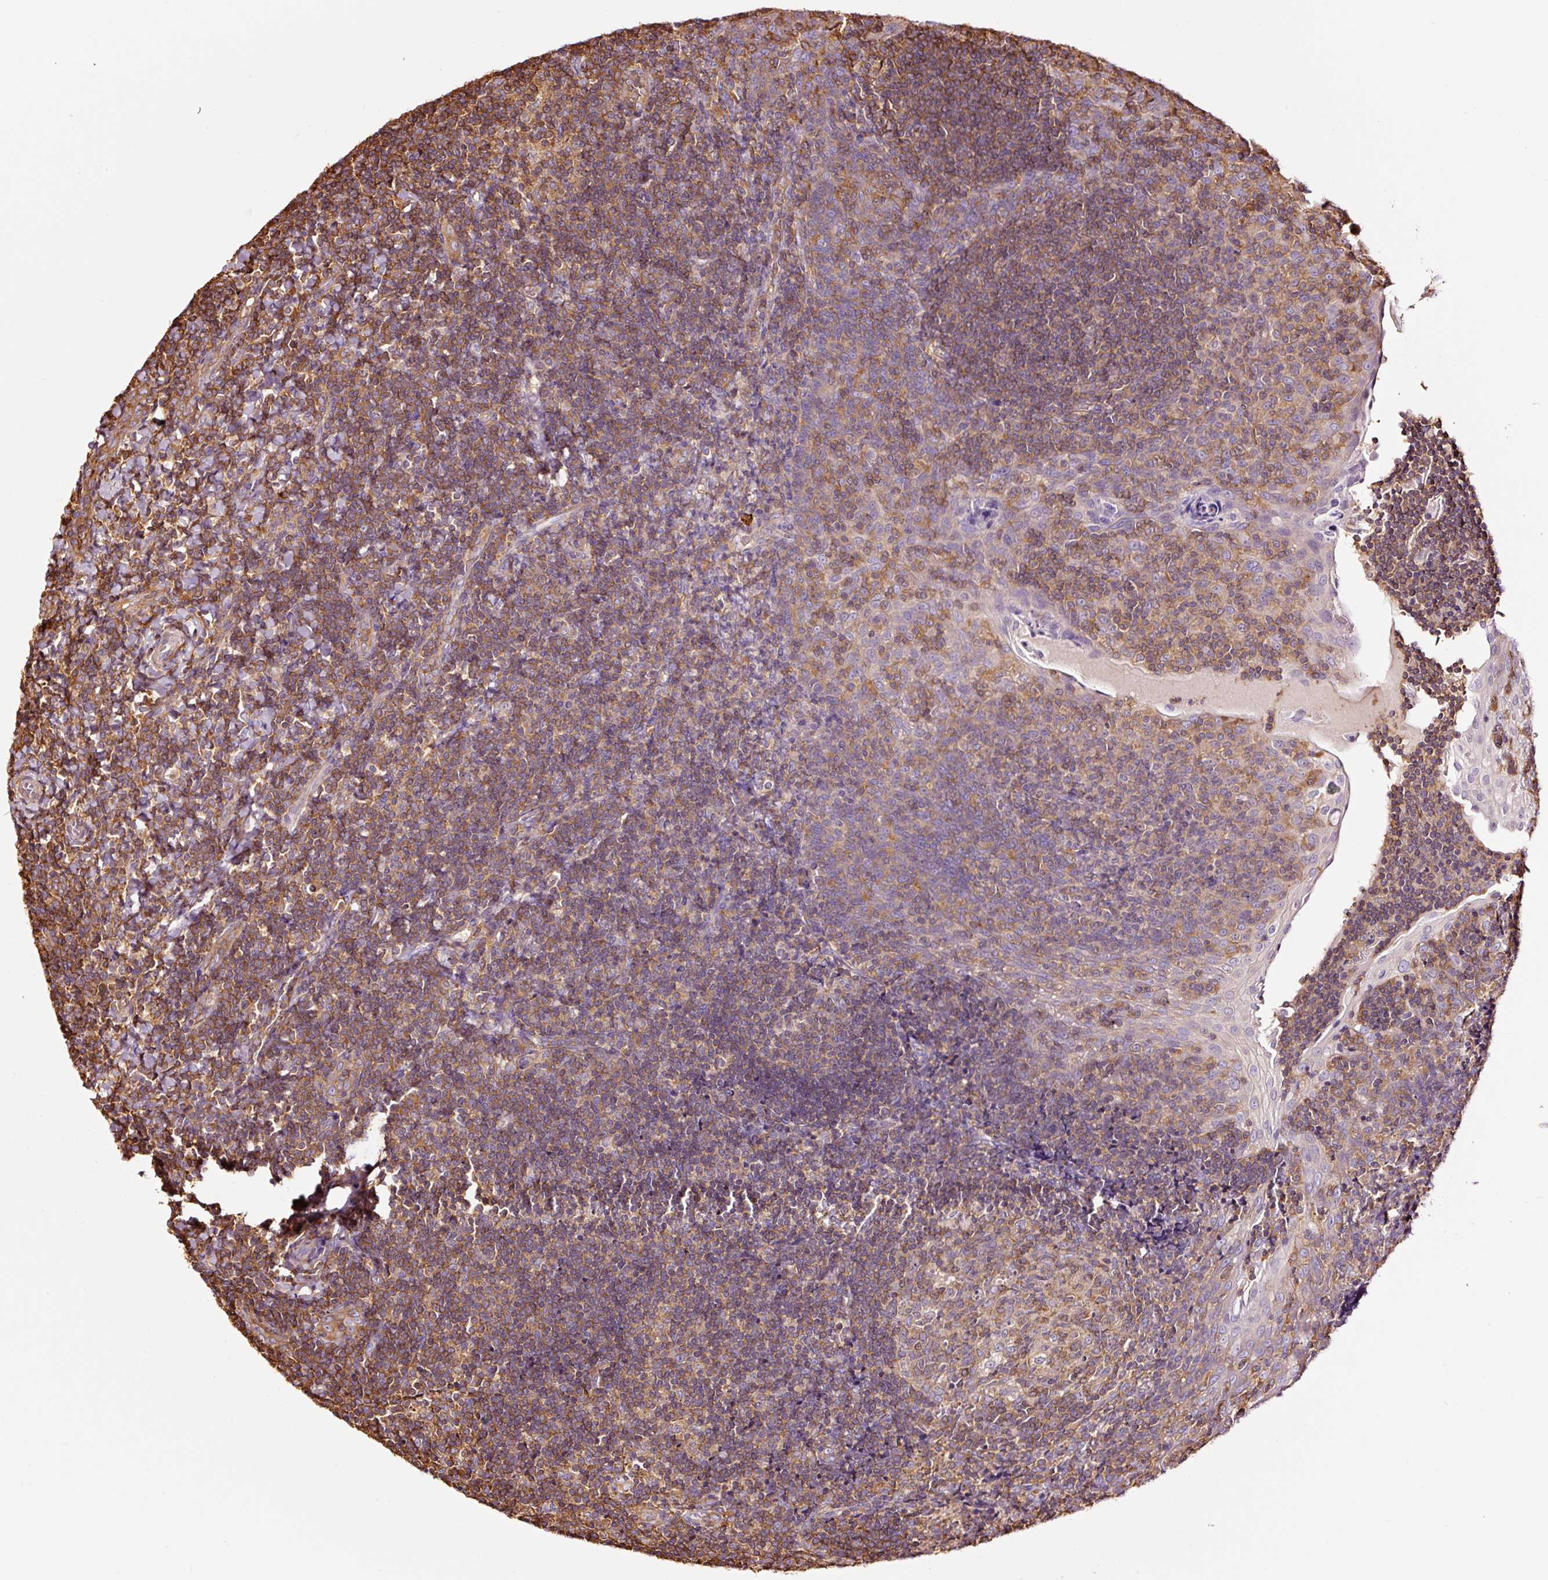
{"staining": {"intensity": "moderate", "quantity": "25%-75%", "location": "cytoplasmic/membranous"}, "tissue": "tonsil", "cell_type": "Germinal center cells", "image_type": "normal", "snomed": [{"axis": "morphology", "description": "Normal tissue, NOS"}, {"axis": "topography", "description": "Tonsil"}], "caption": "Moderate cytoplasmic/membranous positivity is appreciated in approximately 25%-75% of germinal center cells in unremarkable tonsil.", "gene": "METAP1", "patient": {"sex": "male", "age": 17}}